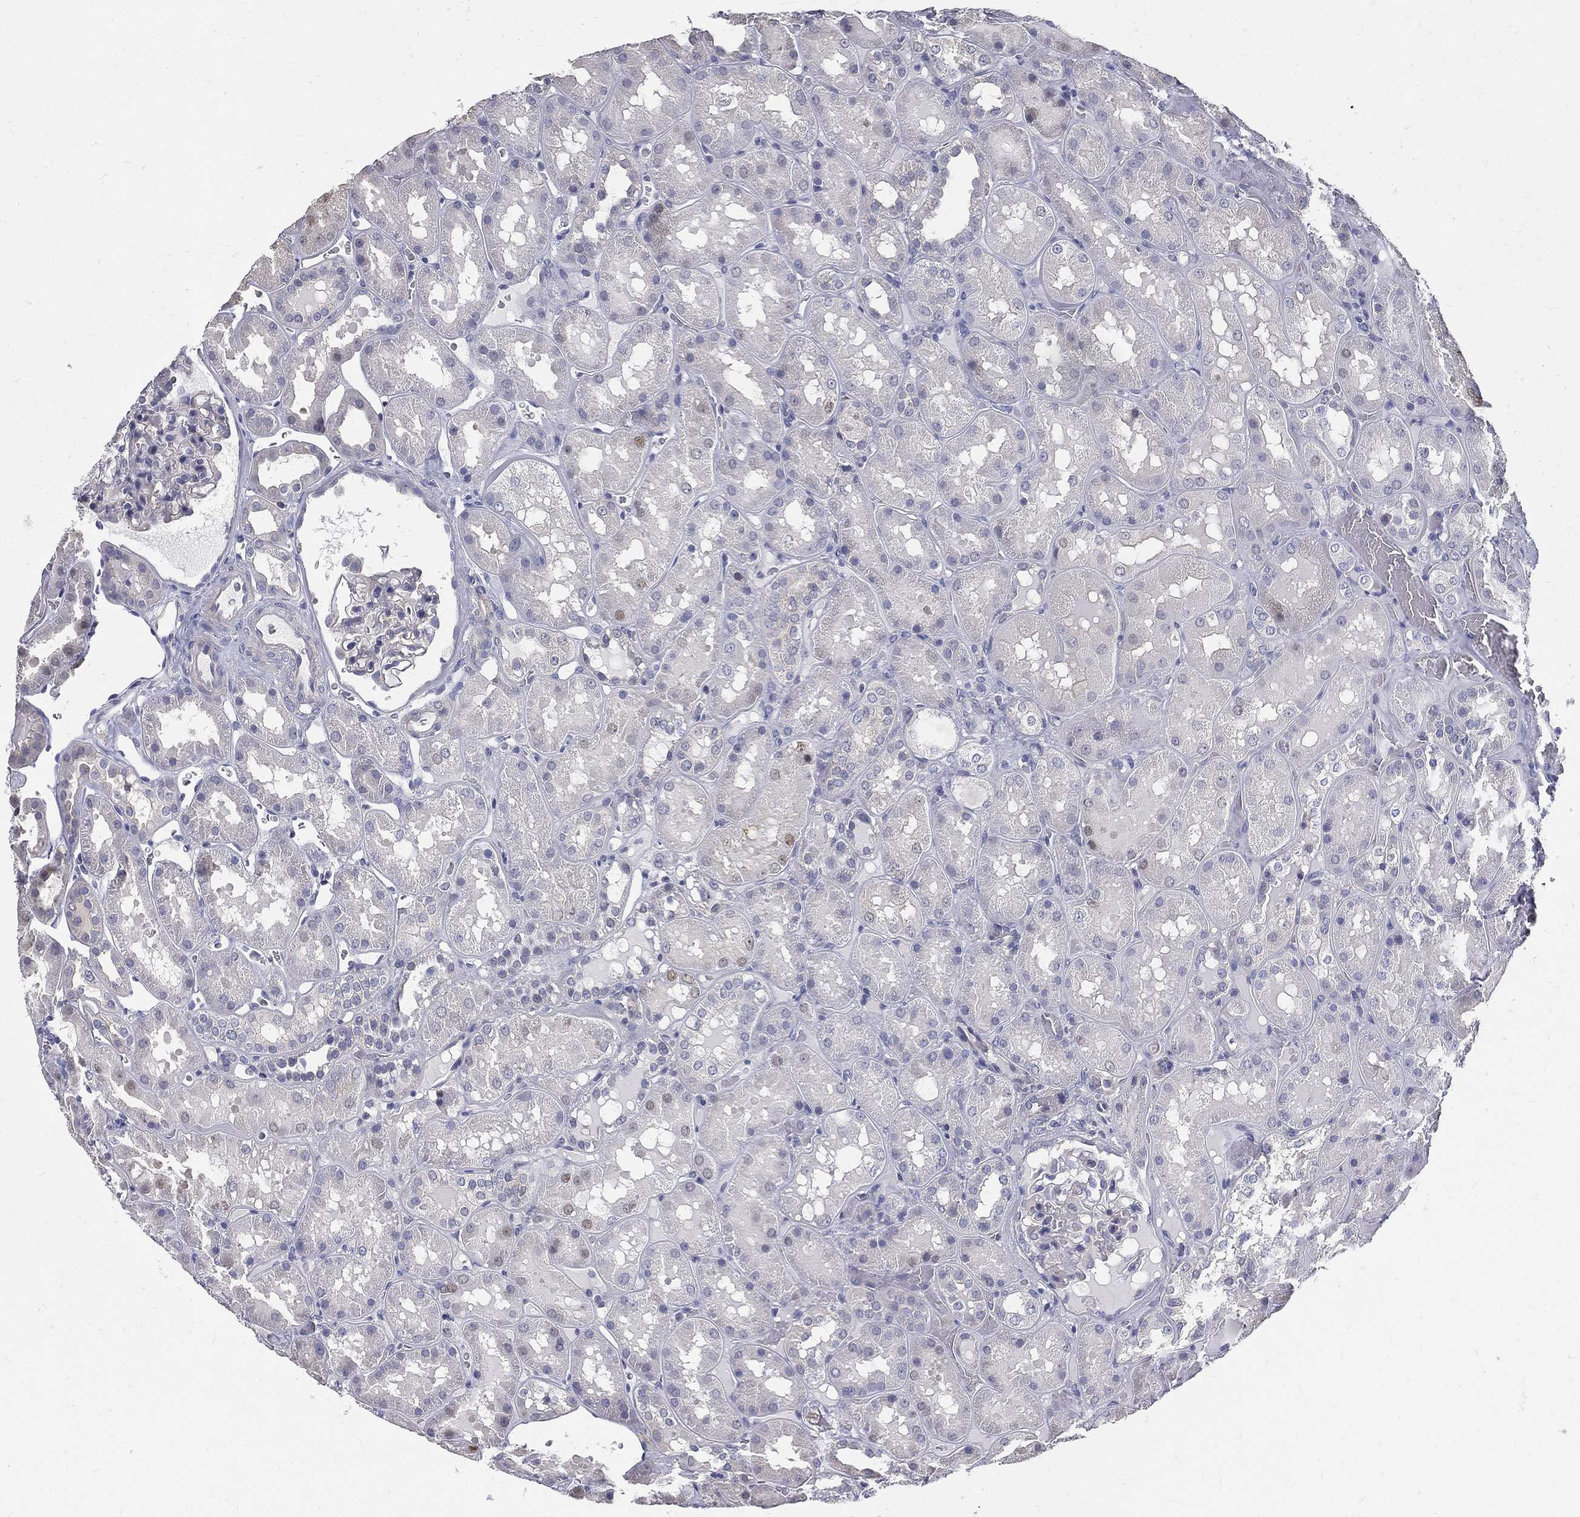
{"staining": {"intensity": "negative", "quantity": "none", "location": "none"}, "tissue": "kidney", "cell_type": "Cells in glomeruli", "image_type": "normal", "snomed": [{"axis": "morphology", "description": "Normal tissue, NOS"}, {"axis": "topography", "description": "Kidney"}], "caption": "Micrograph shows no significant protein expression in cells in glomeruli of normal kidney. The staining is performed using DAB (3,3'-diaminobenzidine) brown chromogen with nuclei counter-stained in using hematoxylin.", "gene": "ETNPPL", "patient": {"sex": "male", "age": 73}}